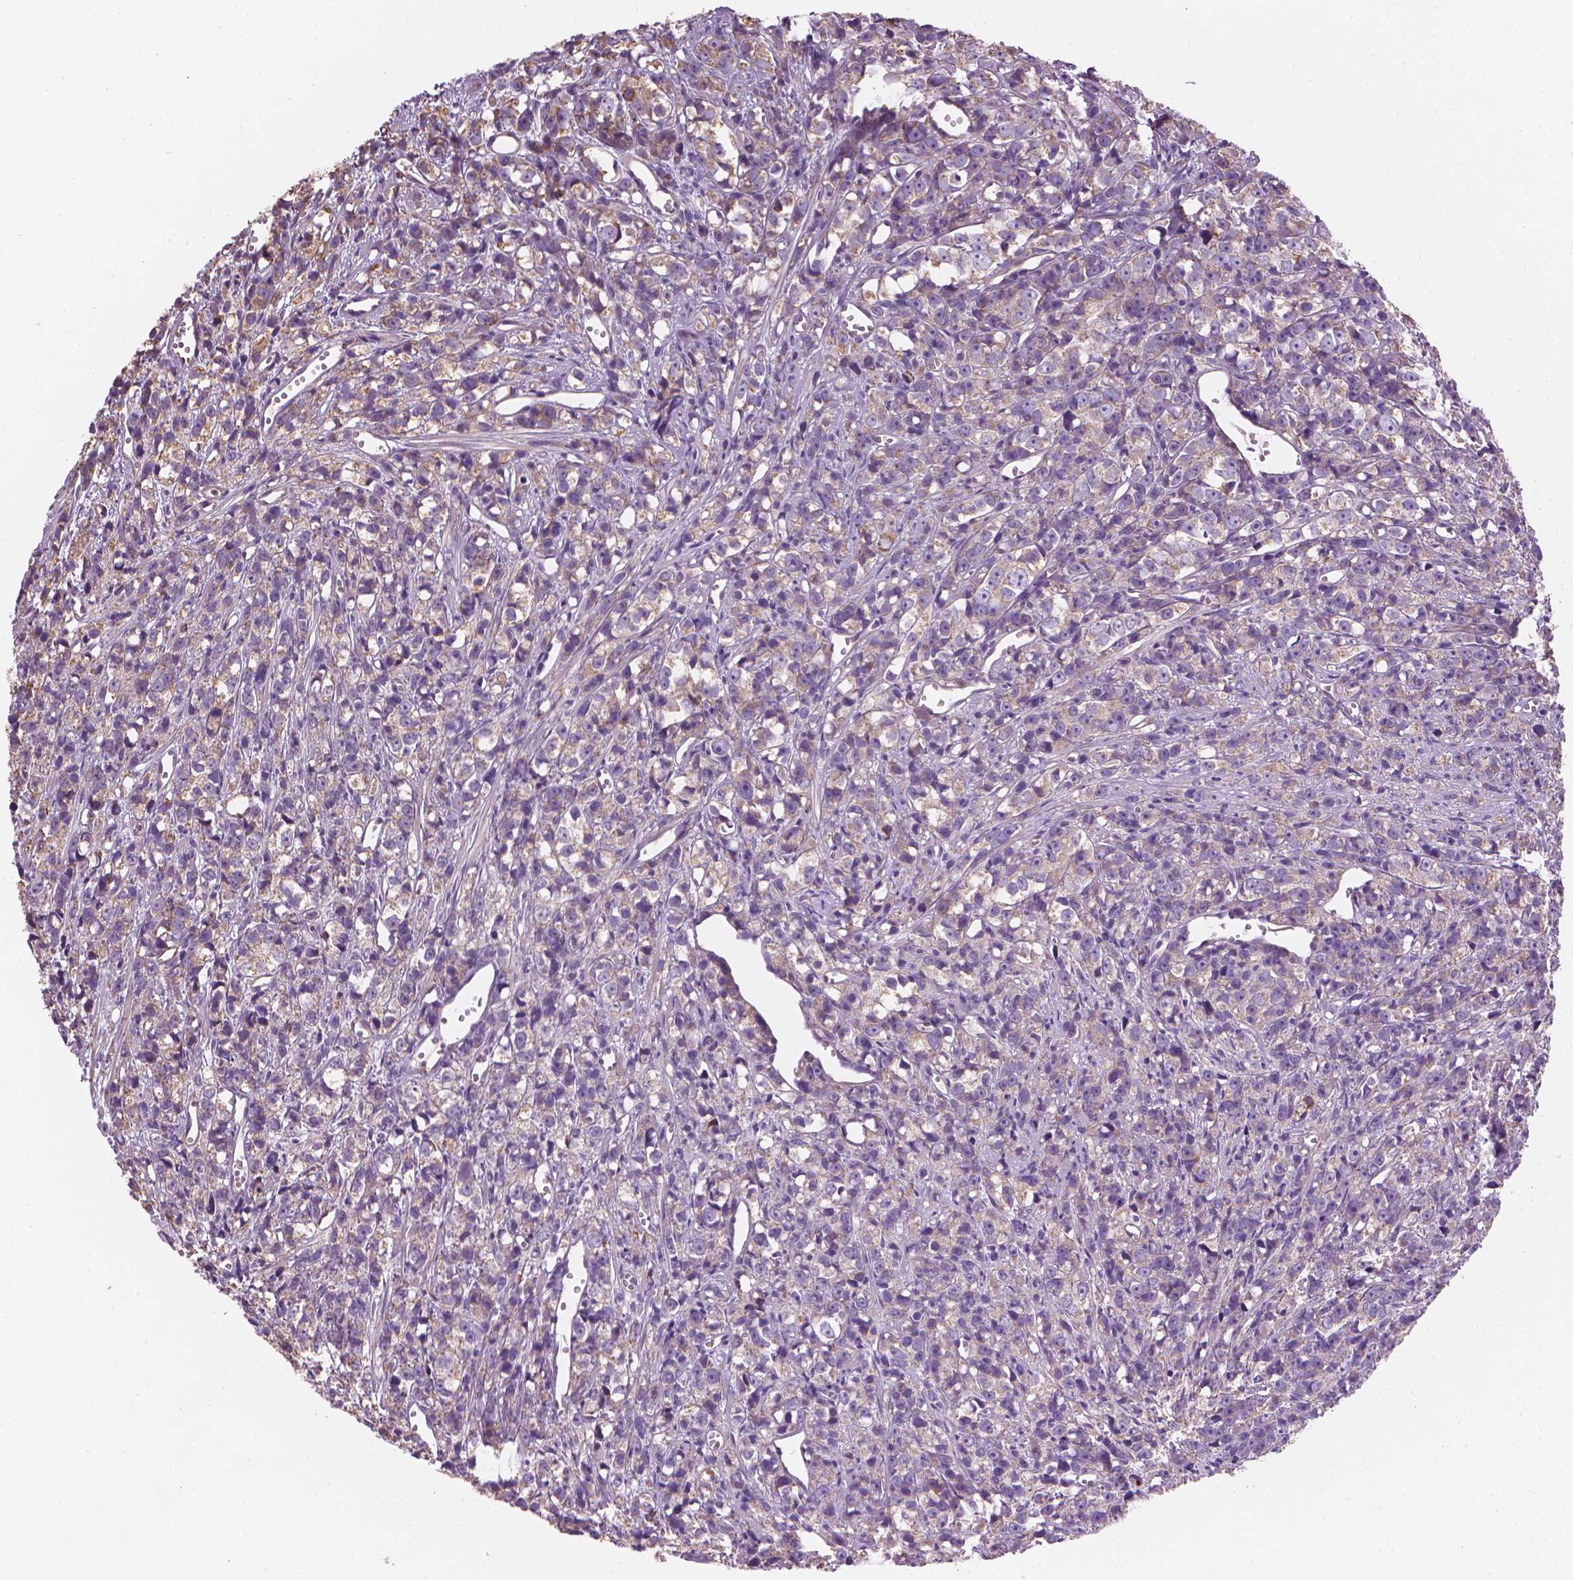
{"staining": {"intensity": "weak", "quantity": "25%-75%", "location": "cytoplasmic/membranous"}, "tissue": "prostate cancer", "cell_type": "Tumor cells", "image_type": "cancer", "snomed": [{"axis": "morphology", "description": "Adenocarcinoma, High grade"}, {"axis": "topography", "description": "Prostate"}], "caption": "Prostate adenocarcinoma (high-grade) stained with immunohistochemistry (IHC) shows weak cytoplasmic/membranous expression in approximately 25%-75% of tumor cells.", "gene": "TTC29", "patient": {"sex": "male", "age": 77}}